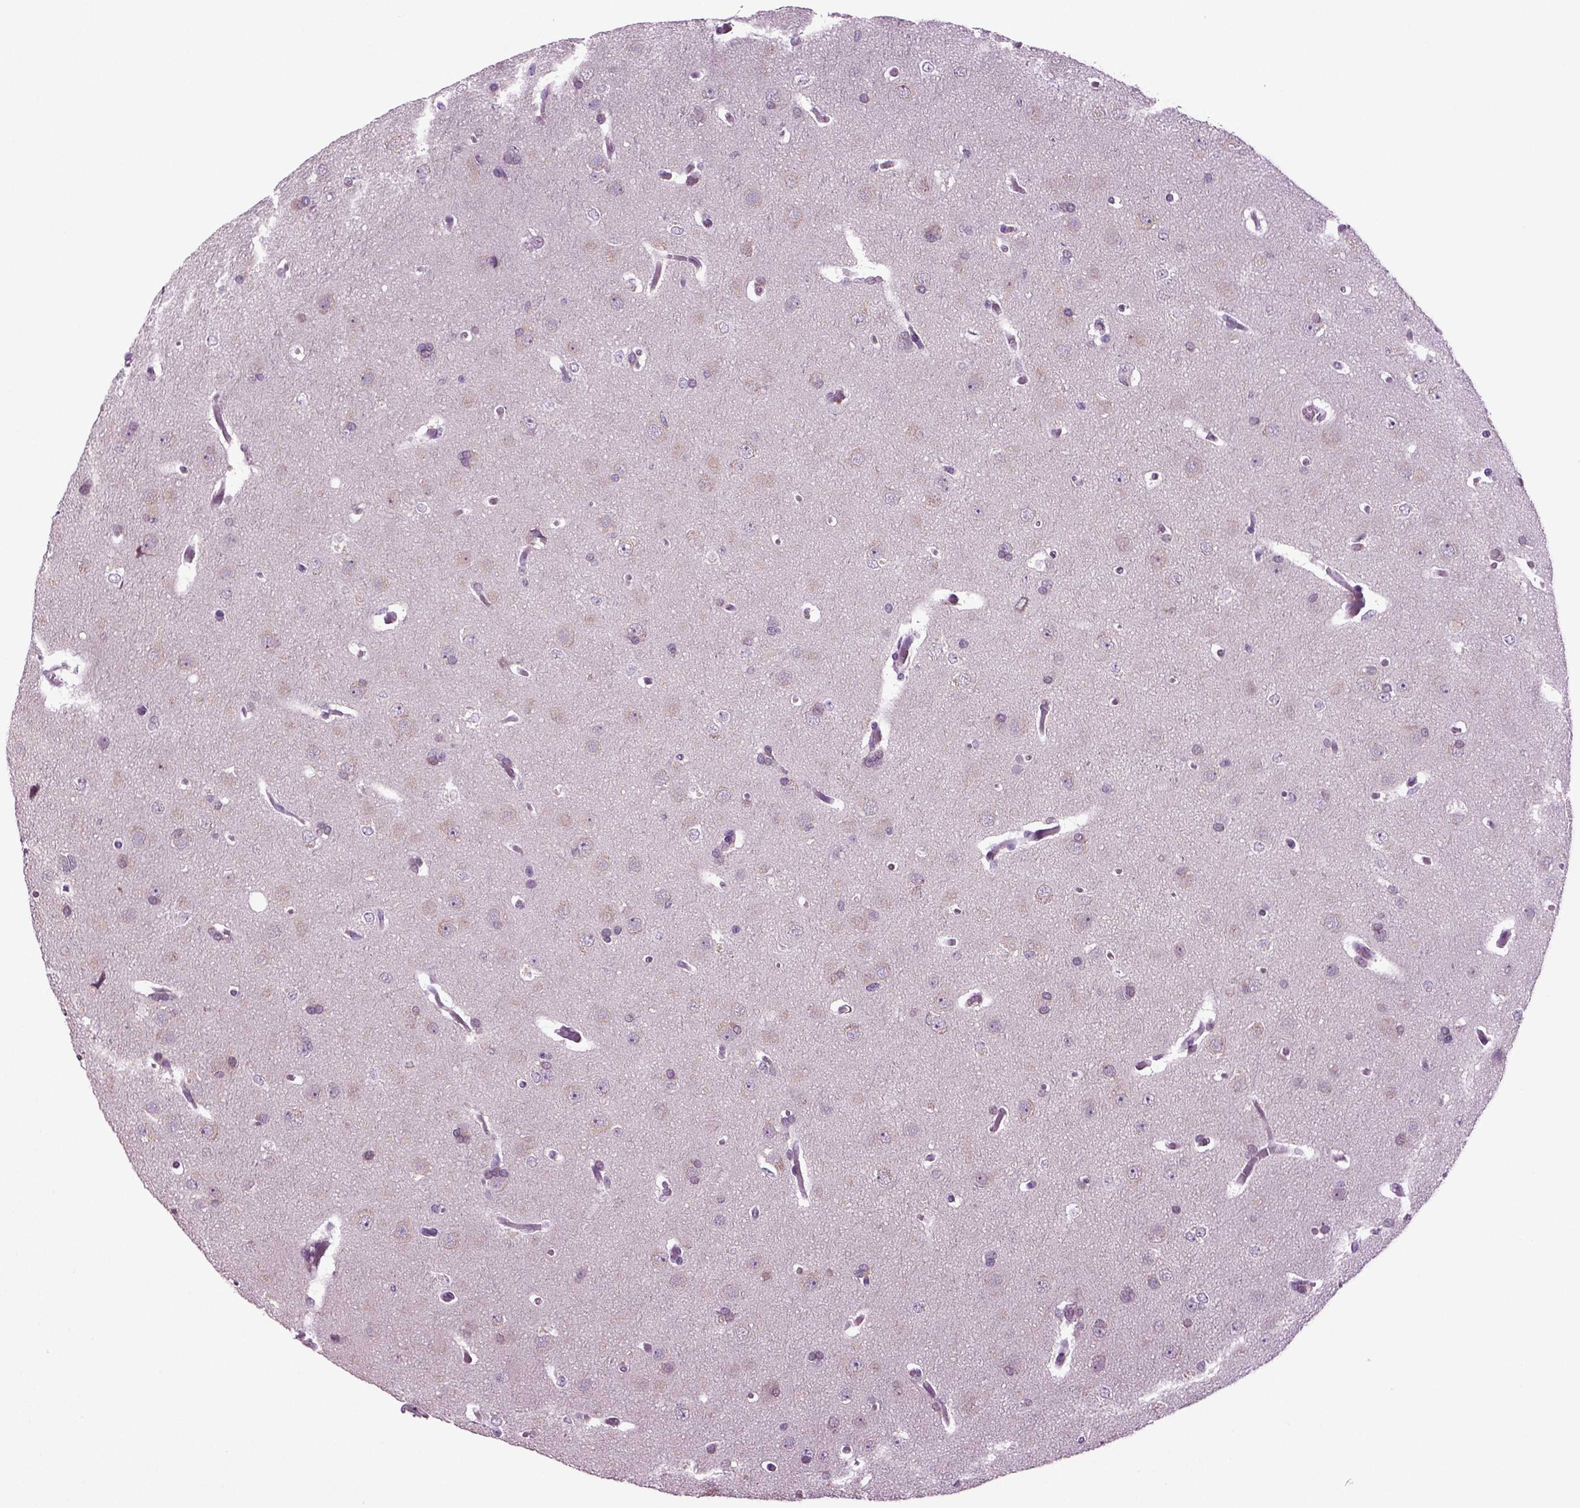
{"staining": {"intensity": "negative", "quantity": "none", "location": "none"}, "tissue": "glioma", "cell_type": "Tumor cells", "image_type": "cancer", "snomed": [{"axis": "morphology", "description": "Glioma, malignant, Low grade"}, {"axis": "topography", "description": "Brain"}], "caption": "High magnification brightfield microscopy of glioma stained with DAB (3,3'-diaminobenzidine) (brown) and counterstained with hematoxylin (blue): tumor cells show no significant expression.", "gene": "PLCH2", "patient": {"sex": "female", "age": 32}}